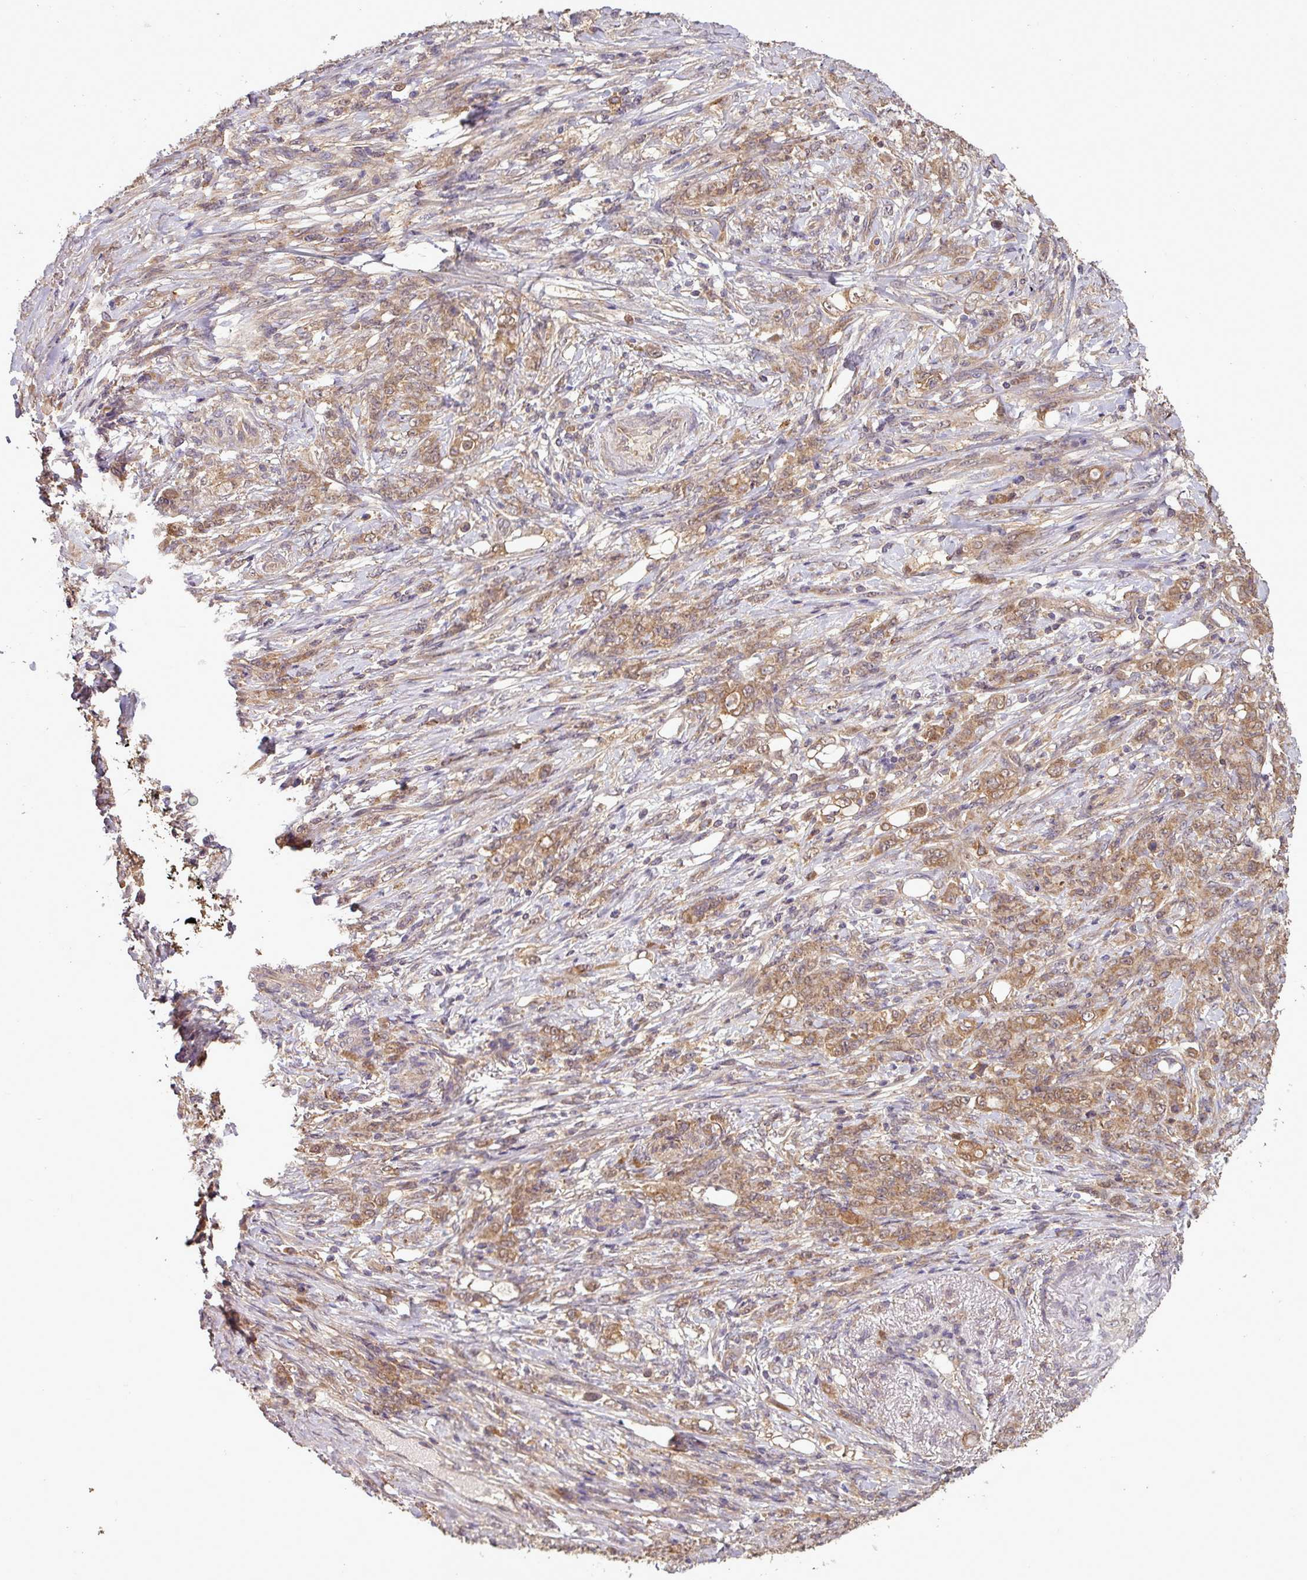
{"staining": {"intensity": "weak", "quantity": ">75%", "location": "cytoplasmic/membranous"}, "tissue": "stomach cancer", "cell_type": "Tumor cells", "image_type": "cancer", "snomed": [{"axis": "morphology", "description": "Adenocarcinoma, NOS"}, {"axis": "topography", "description": "Stomach"}], "caption": "Tumor cells demonstrate low levels of weak cytoplasmic/membranous expression in about >75% of cells in stomach adenocarcinoma. Ihc stains the protein in brown and the nuclei are stained blue.", "gene": "NT5C3A", "patient": {"sex": "female", "age": 79}}